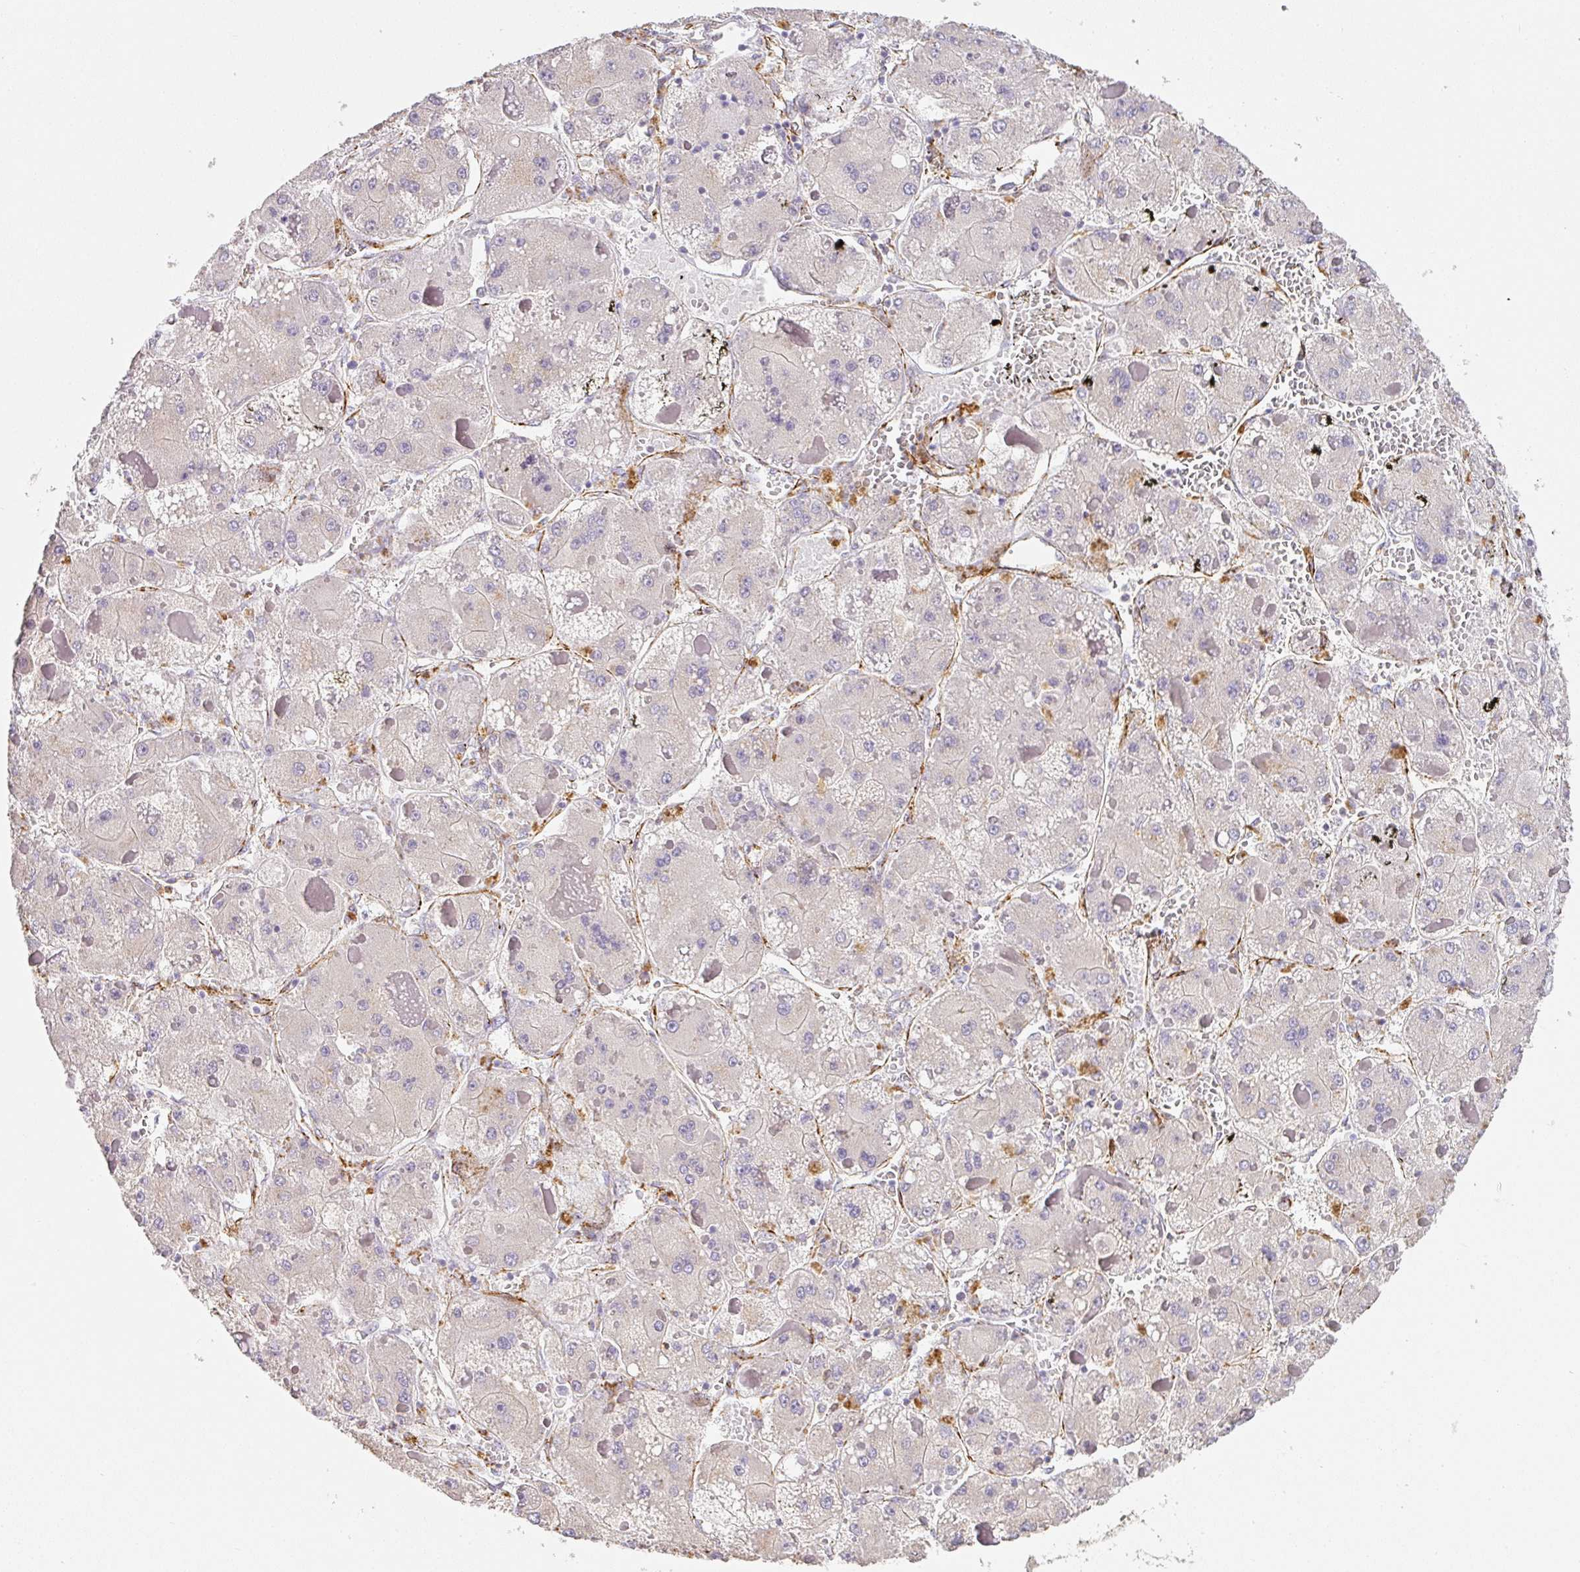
{"staining": {"intensity": "negative", "quantity": "none", "location": "none"}, "tissue": "liver cancer", "cell_type": "Tumor cells", "image_type": "cancer", "snomed": [{"axis": "morphology", "description": "Carcinoma, Hepatocellular, NOS"}, {"axis": "topography", "description": "Liver"}], "caption": "This micrograph is of liver hepatocellular carcinoma stained with immunohistochemistry to label a protein in brown with the nuclei are counter-stained blue. There is no expression in tumor cells.", "gene": "SLC25A17", "patient": {"sex": "female", "age": 73}}